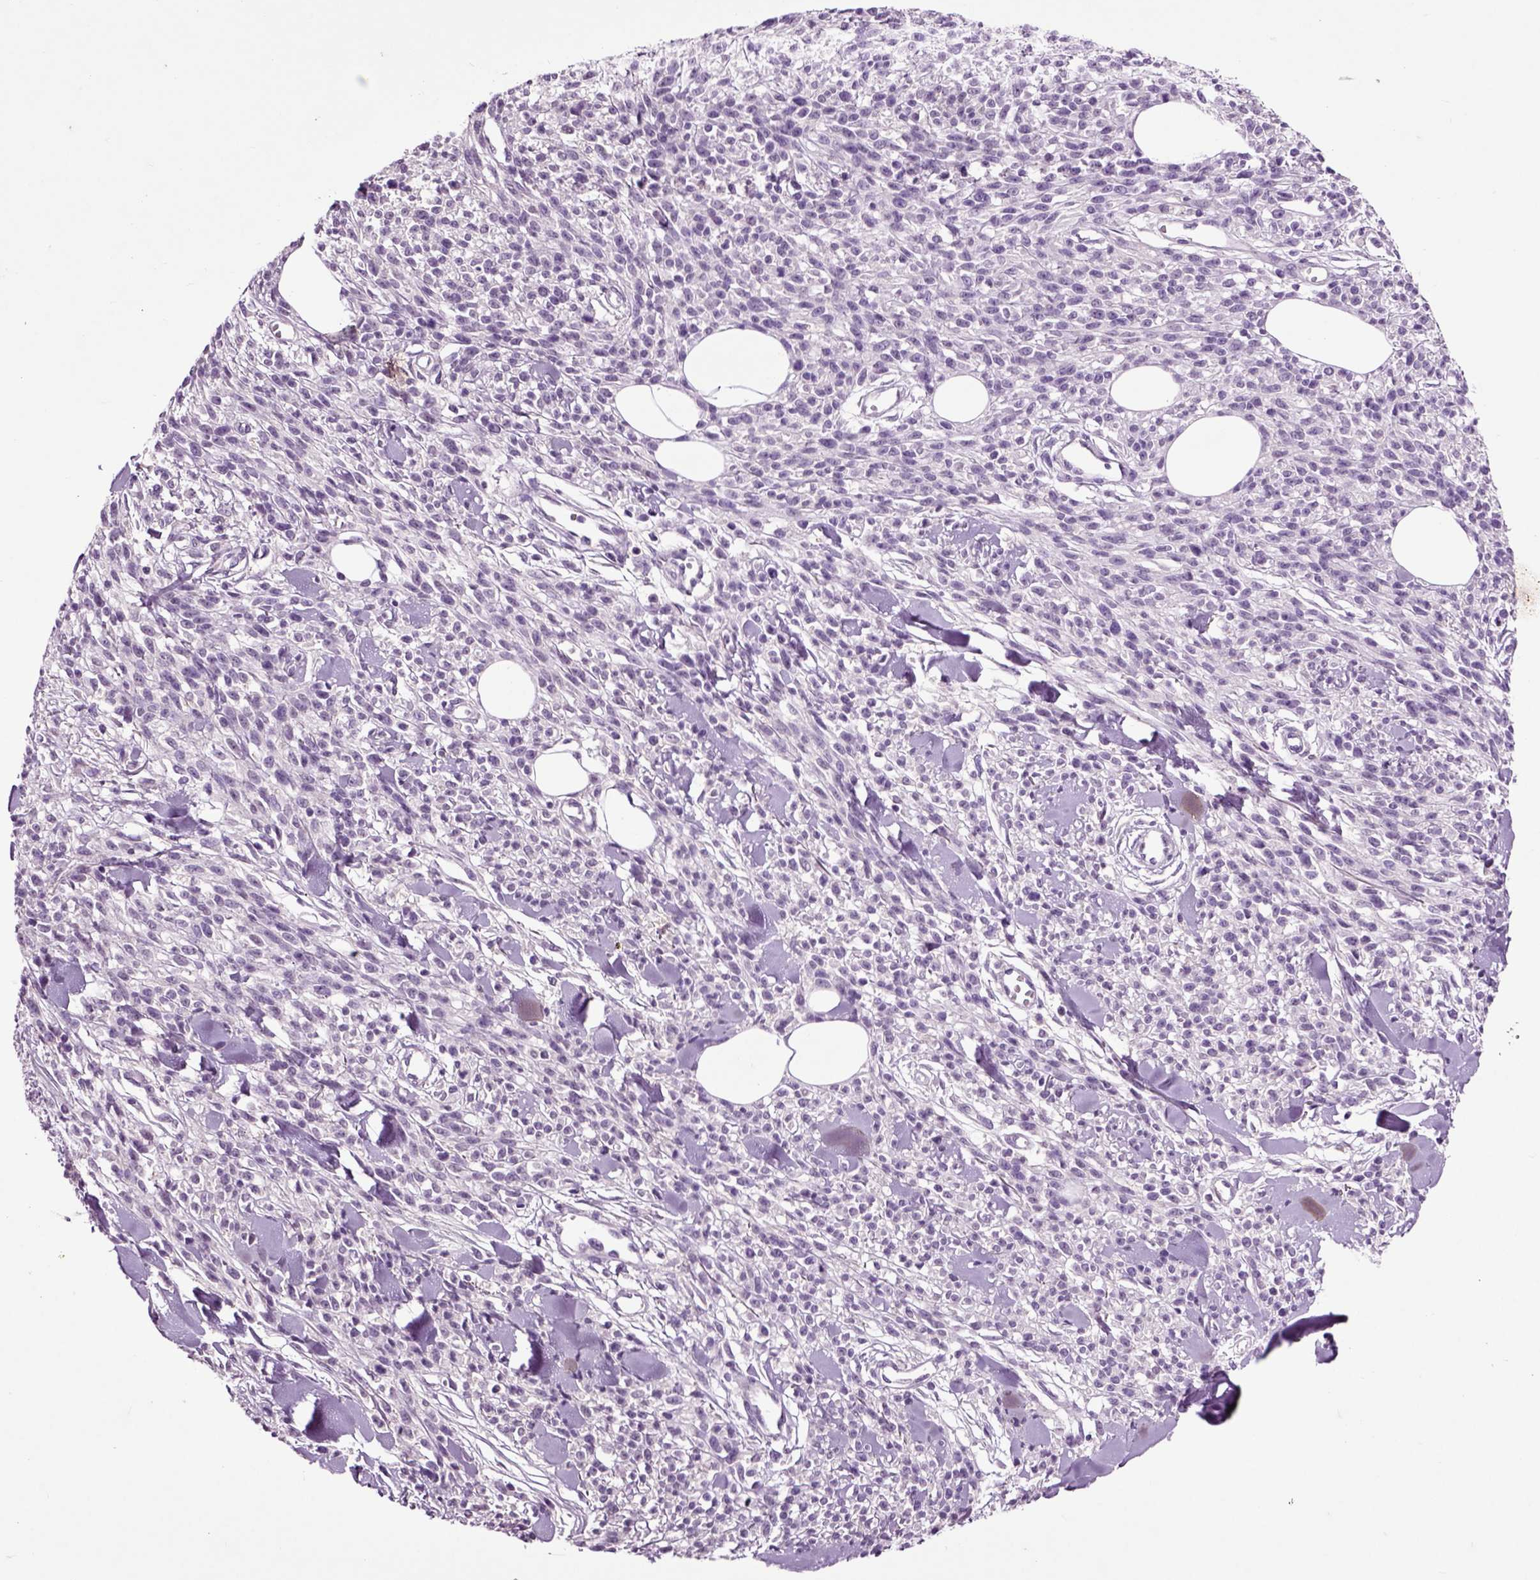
{"staining": {"intensity": "negative", "quantity": "none", "location": "none"}, "tissue": "melanoma", "cell_type": "Tumor cells", "image_type": "cancer", "snomed": [{"axis": "morphology", "description": "Malignant melanoma, NOS"}, {"axis": "topography", "description": "Skin"}, {"axis": "topography", "description": "Skin of trunk"}], "caption": "There is no significant positivity in tumor cells of malignant melanoma. The staining was performed using DAB (3,3'-diaminobenzidine) to visualize the protein expression in brown, while the nuclei were stained in blue with hematoxylin (Magnification: 20x).", "gene": "CRHR1", "patient": {"sex": "male", "age": 74}}